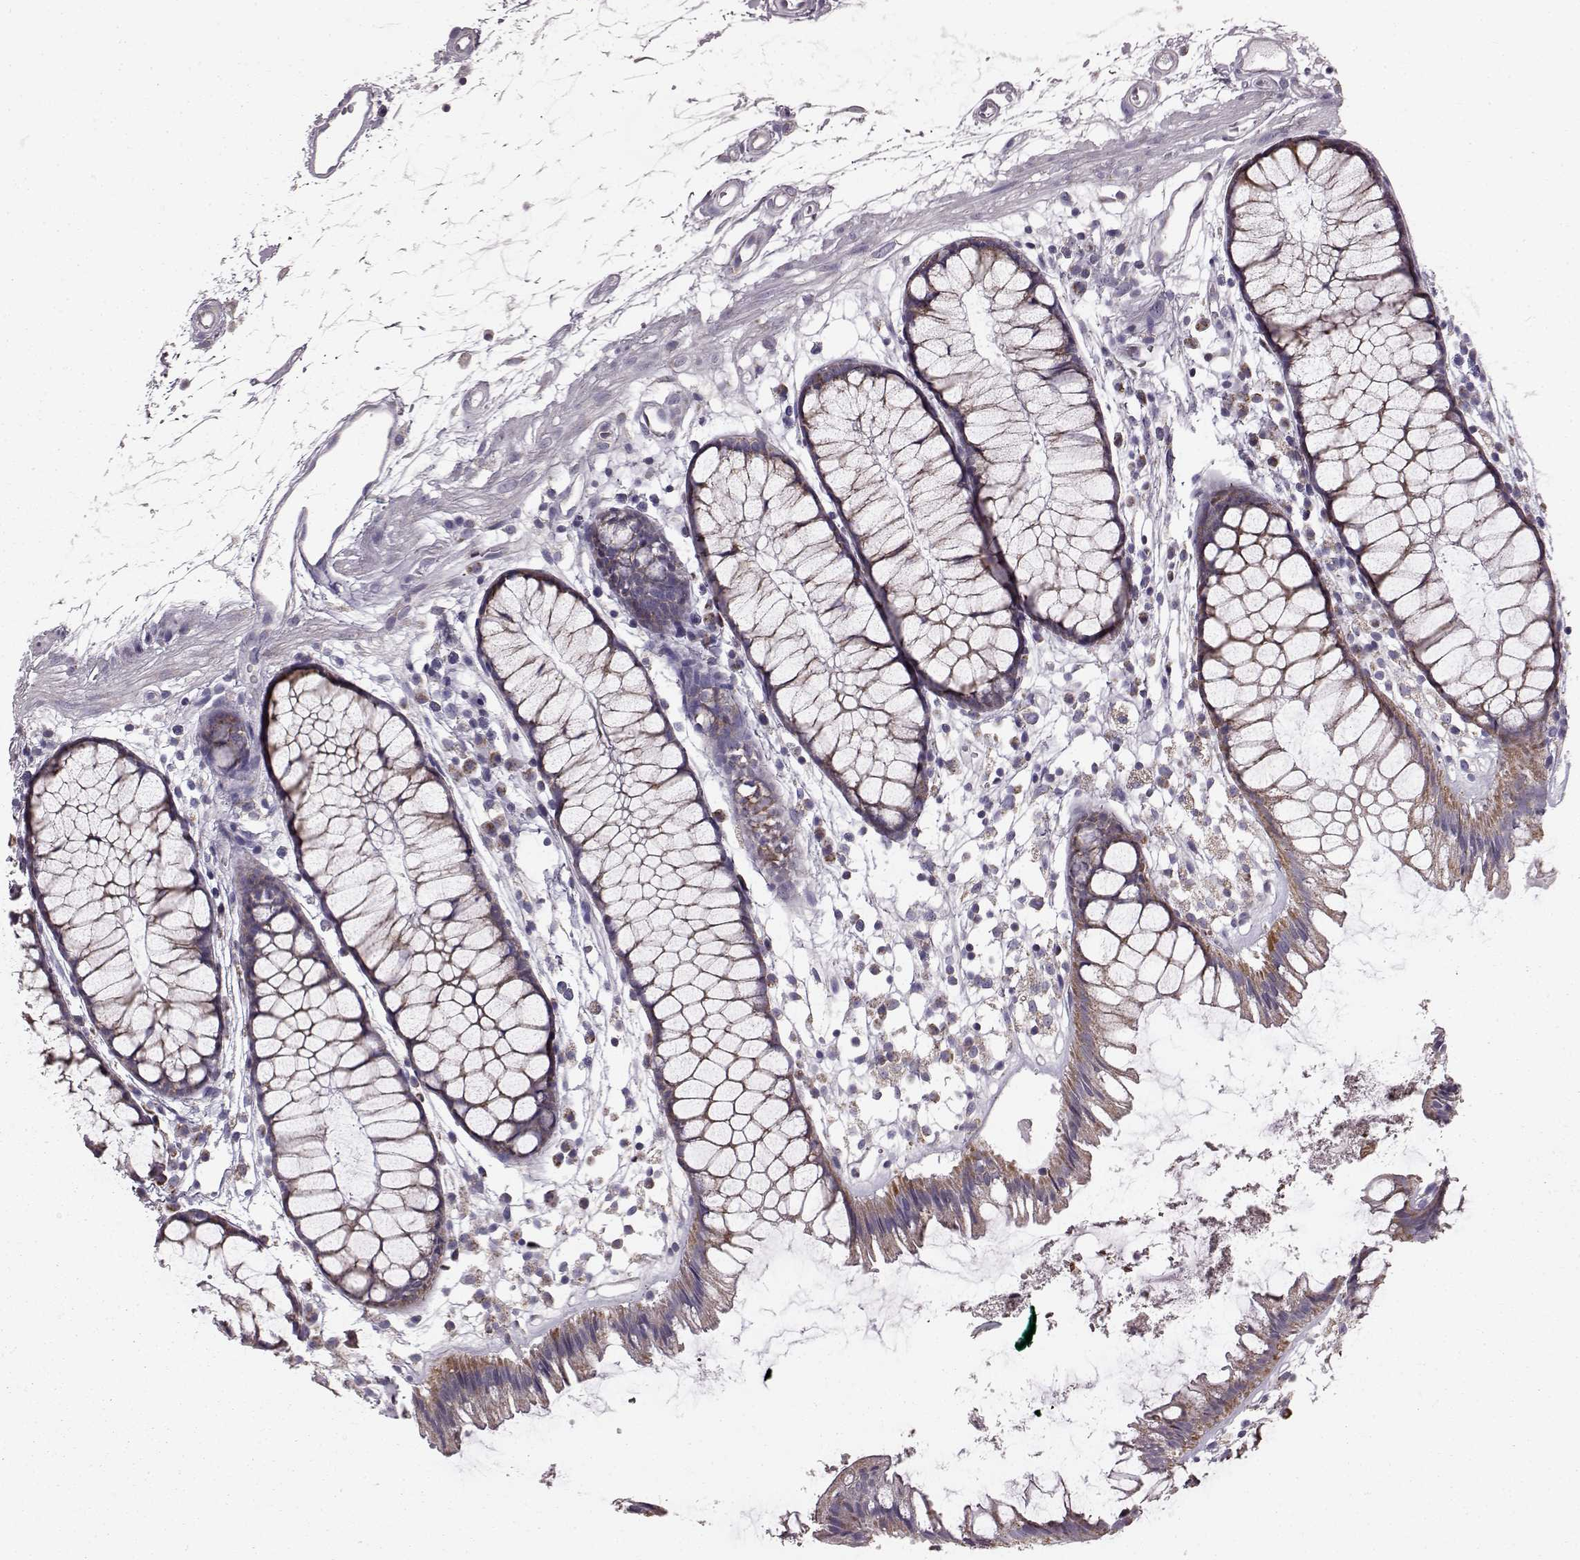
{"staining": {"intensity": "negative", "quantity": "none", "location": "none"}, "tissue": "colon", "cell_type": "Endothelial cells", "image_type": "normal", "snomed": [{"axis": "morphology", "description": "Normal tissue, NOS"}, {"axis": "morphology", "description": "Adenocarcinoma, NOS"}, {"axis": "topography", "description": "Colon"}], "caption": "This is a micrograph of IHC staining of unremarkable colon, which shows no expression in endothelial cells.", "gene": "FAM8A1", "patient": {"sex": "male", "age": 65}}